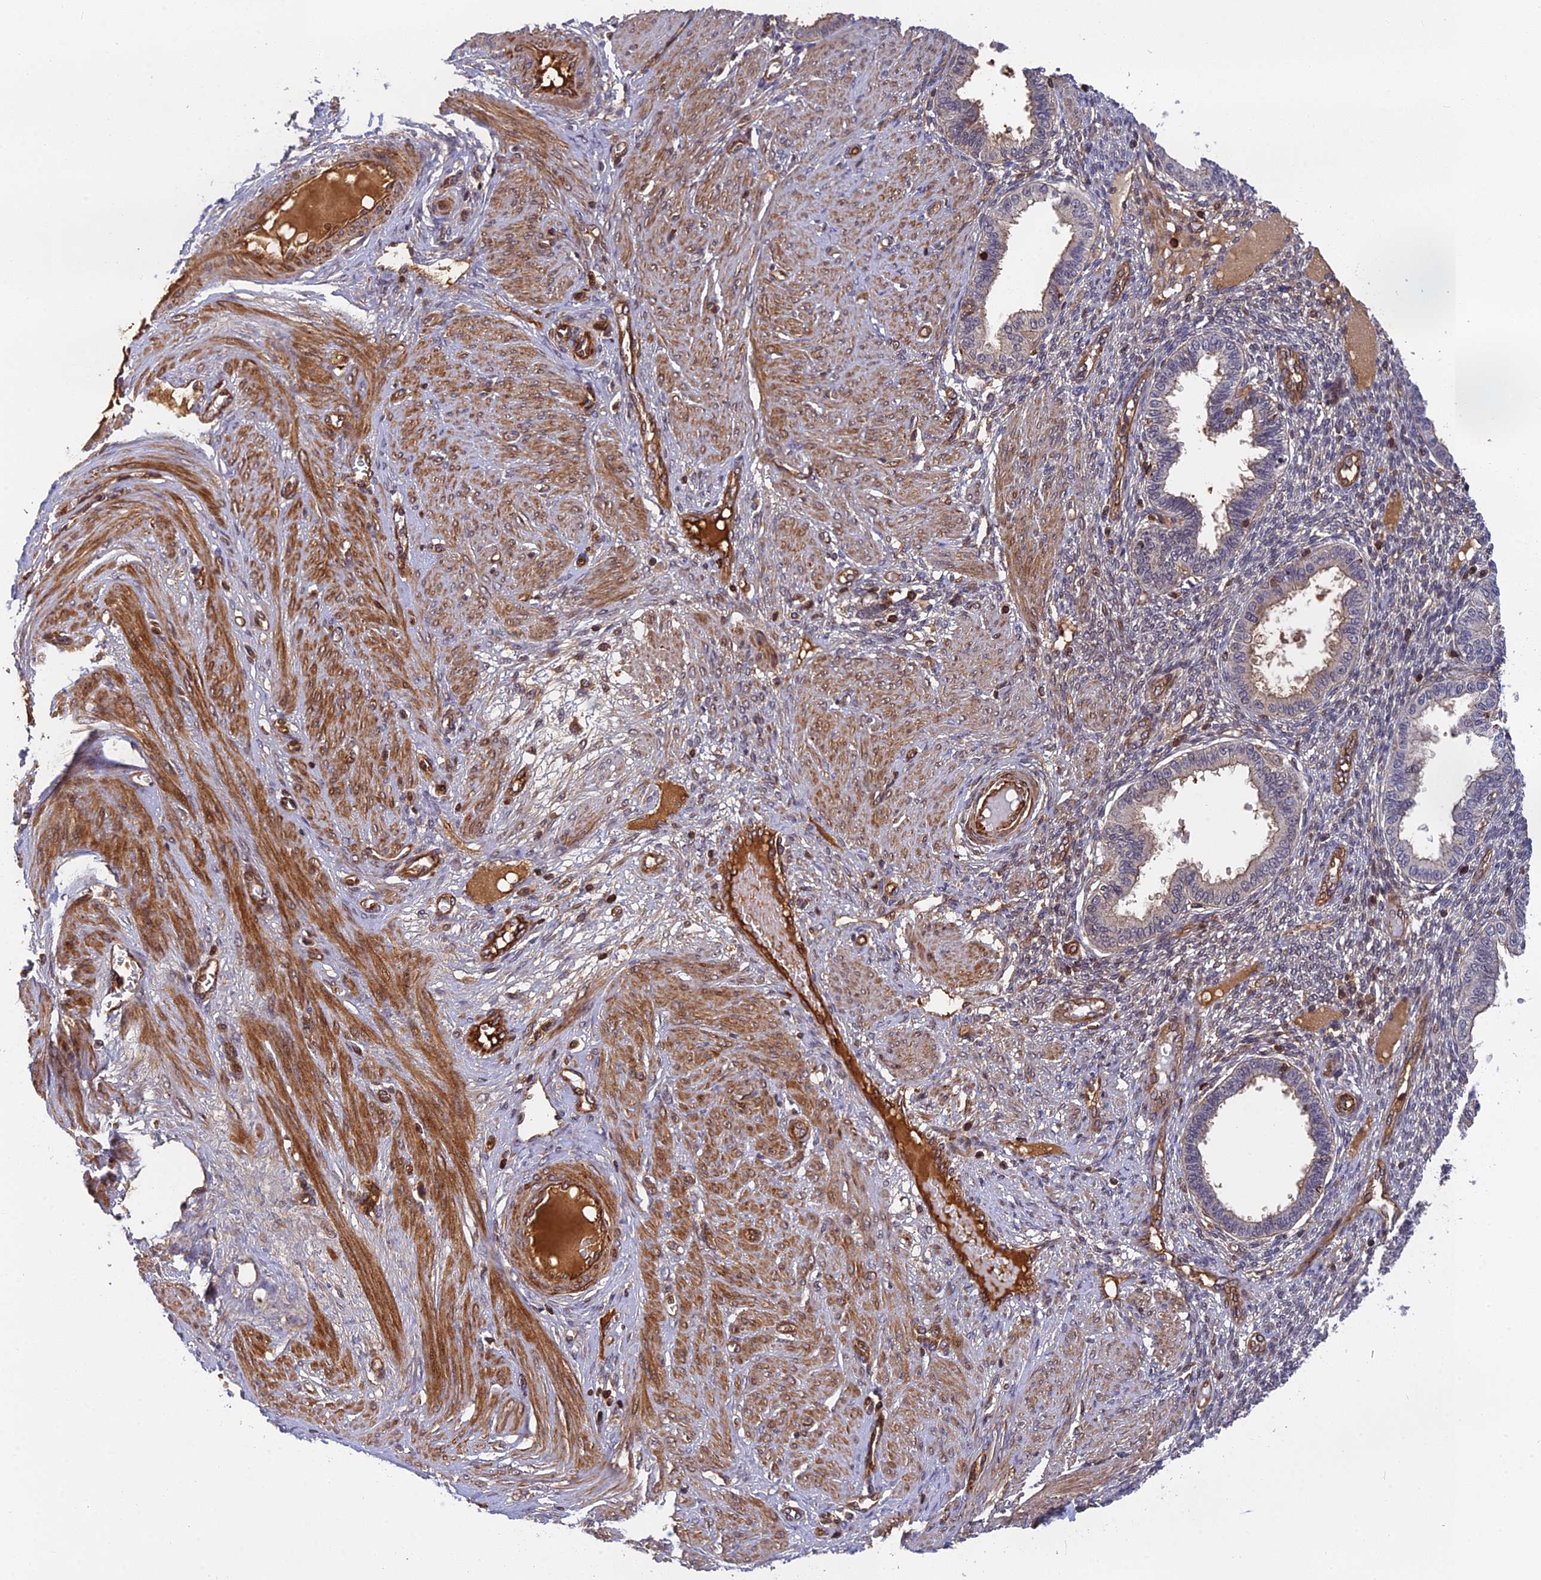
{"staining": {"intensity": "moderate", "quantity": "25%-75%", "location": "cytoplasmic/membranous,nuclear"}, "tissue": "endometrium", "cell_type": "Cells in endometrial stroma", "image_type": "normal", "snomed": [{"axis": "morphology", "description": "Normal tissue, NOS"}, {"axis": "topography", "description": "Endometrium"}], "caption": "Human endometrium stained with a brown dye shows moderate cytoplasmic/membranous,nuclear positive expression in approximately 25%-75% of cells in endometrial stroma.", "gene": "OSBPL1A", "patient": {"sex": "female", "age": 33}}